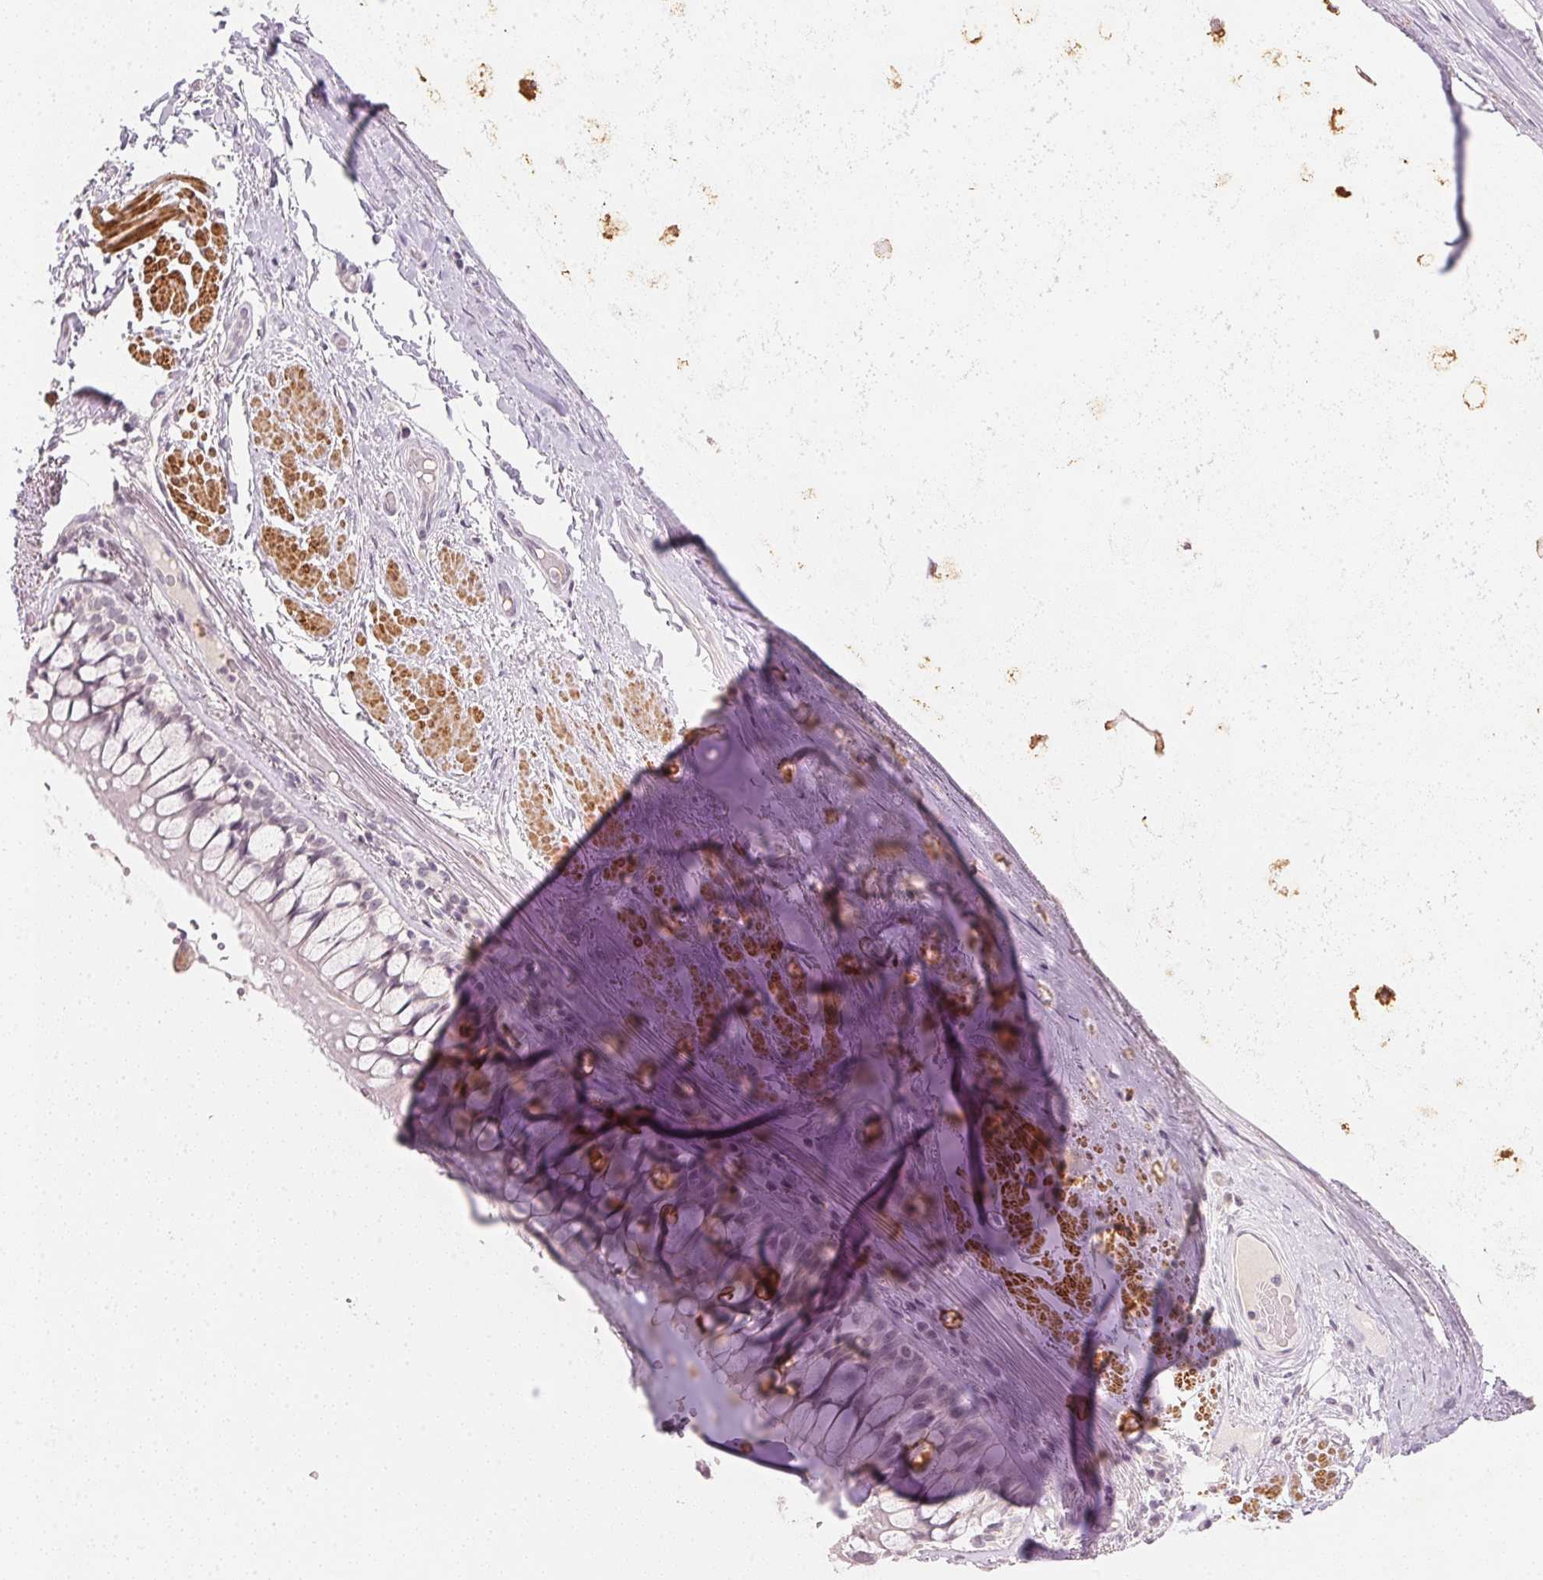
{"staining": {"intensity": "weak", "quantity": "<25%", "location": "cytoplasmic/membranous"}, "tissue": "adipose tissue", "cell_type": "Adipocytes", "image_type": "normal", "snomed": [{"axis": "morphology", "description": "Normal tissue, NOS"}, {"axis": "topography", "description": "Cartilage tissue"}, {"axis": "topography", "description": "Bronchus"}], "caption": "Immunohistochemistry histopathology image of normal adipose tissue stained for a protein (brown), which displays no positivity in adipocytes.", "gene": "SMTN", "patient": {"sex": "male", "age": 64}}